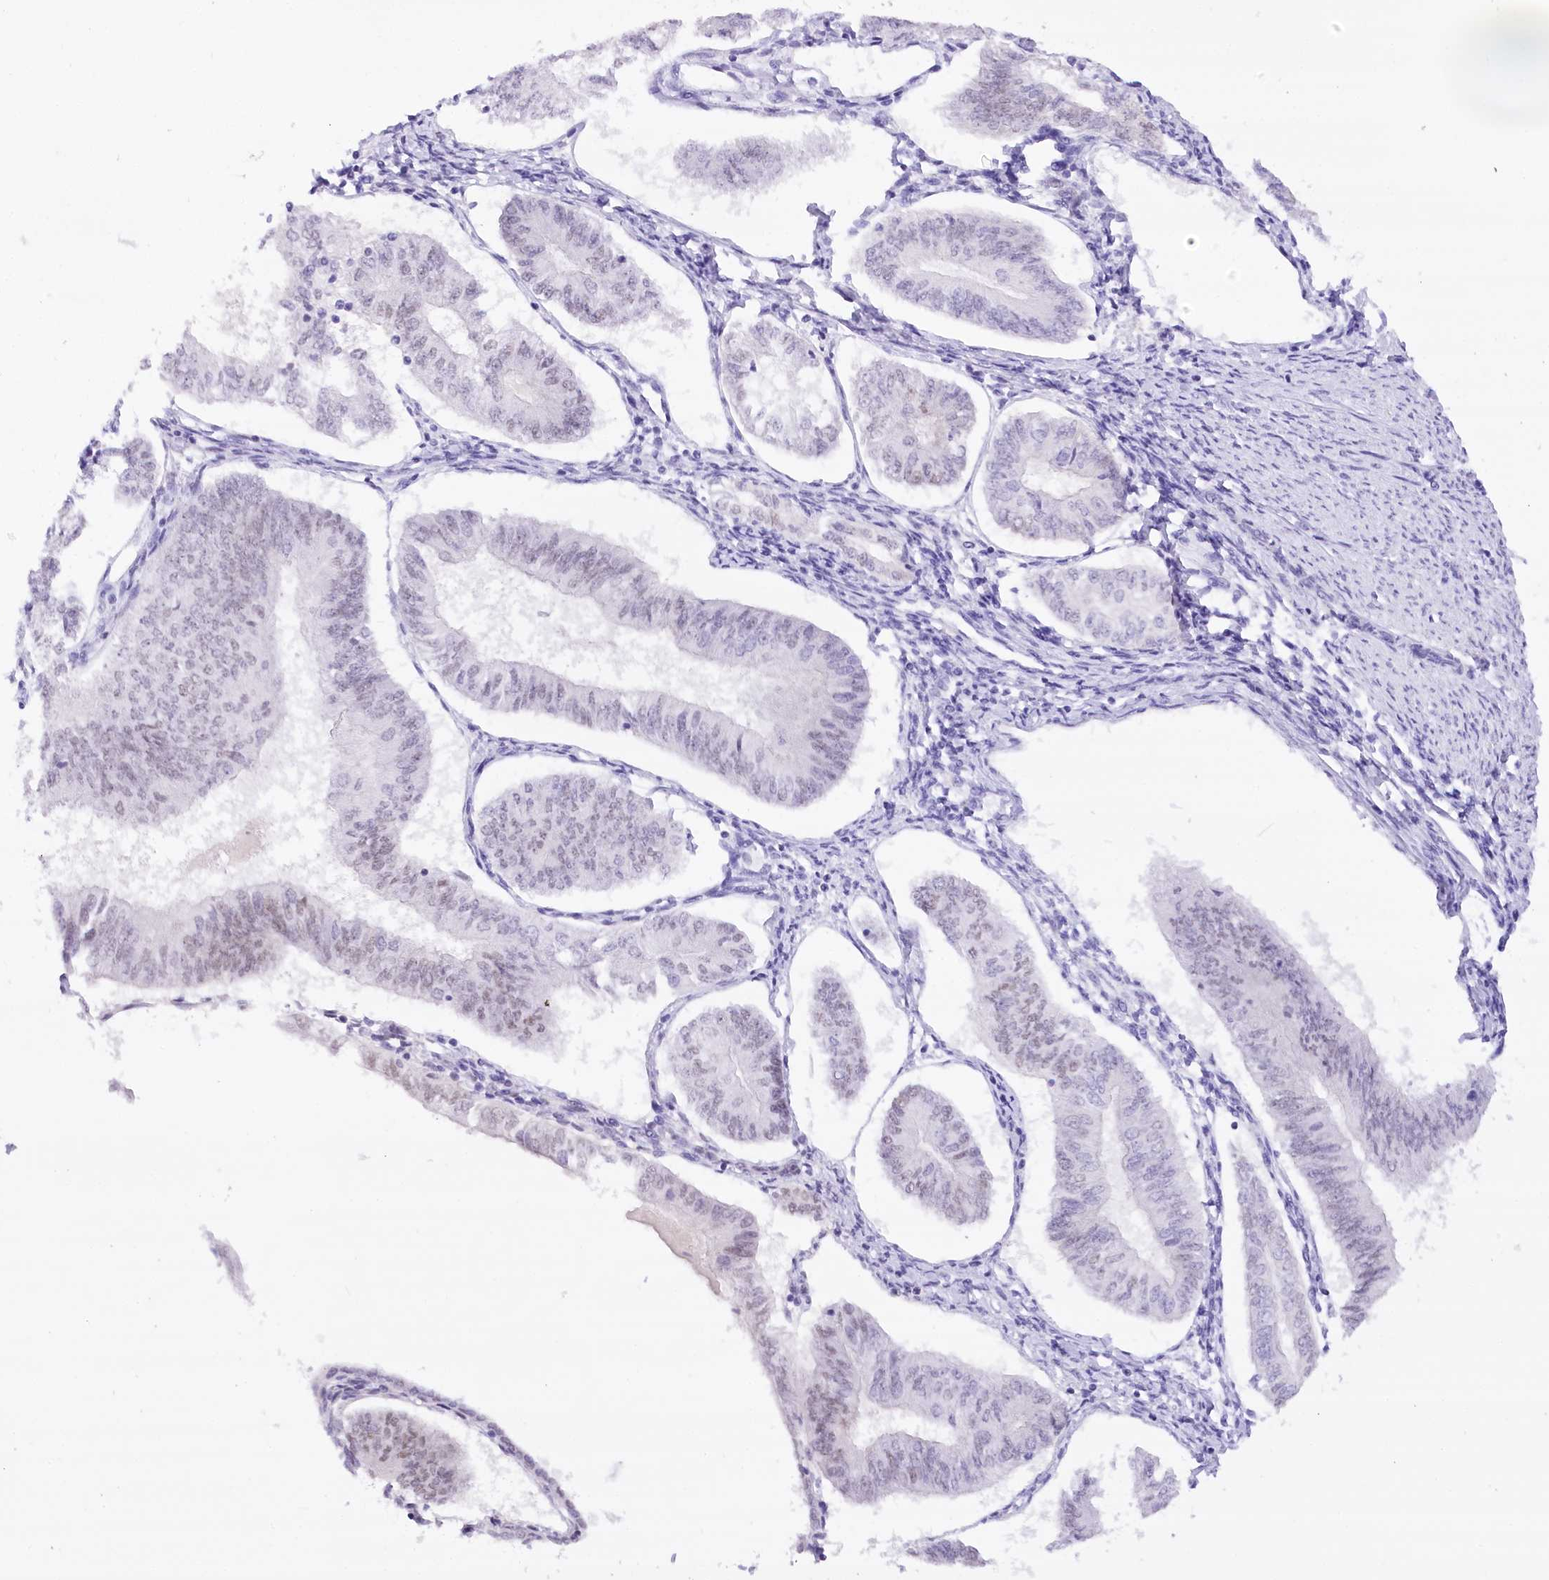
{"staining": {"intensity": "negative", "quantity": "none", "location": "none"}, "tissue": "endometrial cancer", "cell_type": "Tumor cells", "image_type": "cancer", "snomed": [{"axis": "morphology", "description": "Adenocarcinoma, NOS"}, {"axis": "topography", "description": "Endometrium"}], "caption": "Tumor cells are negative for protein expression in human endometrial cancer (adenocarcinoma). Brightfield microscopy of immunohistochemistry stained with DAB (3,3'-diaminobenzidine) (brown) and hematoxylin (blue), captured at high magnification.", "gene": "HNRNPA0", "patient": {"sex": "female", "age": 58}}